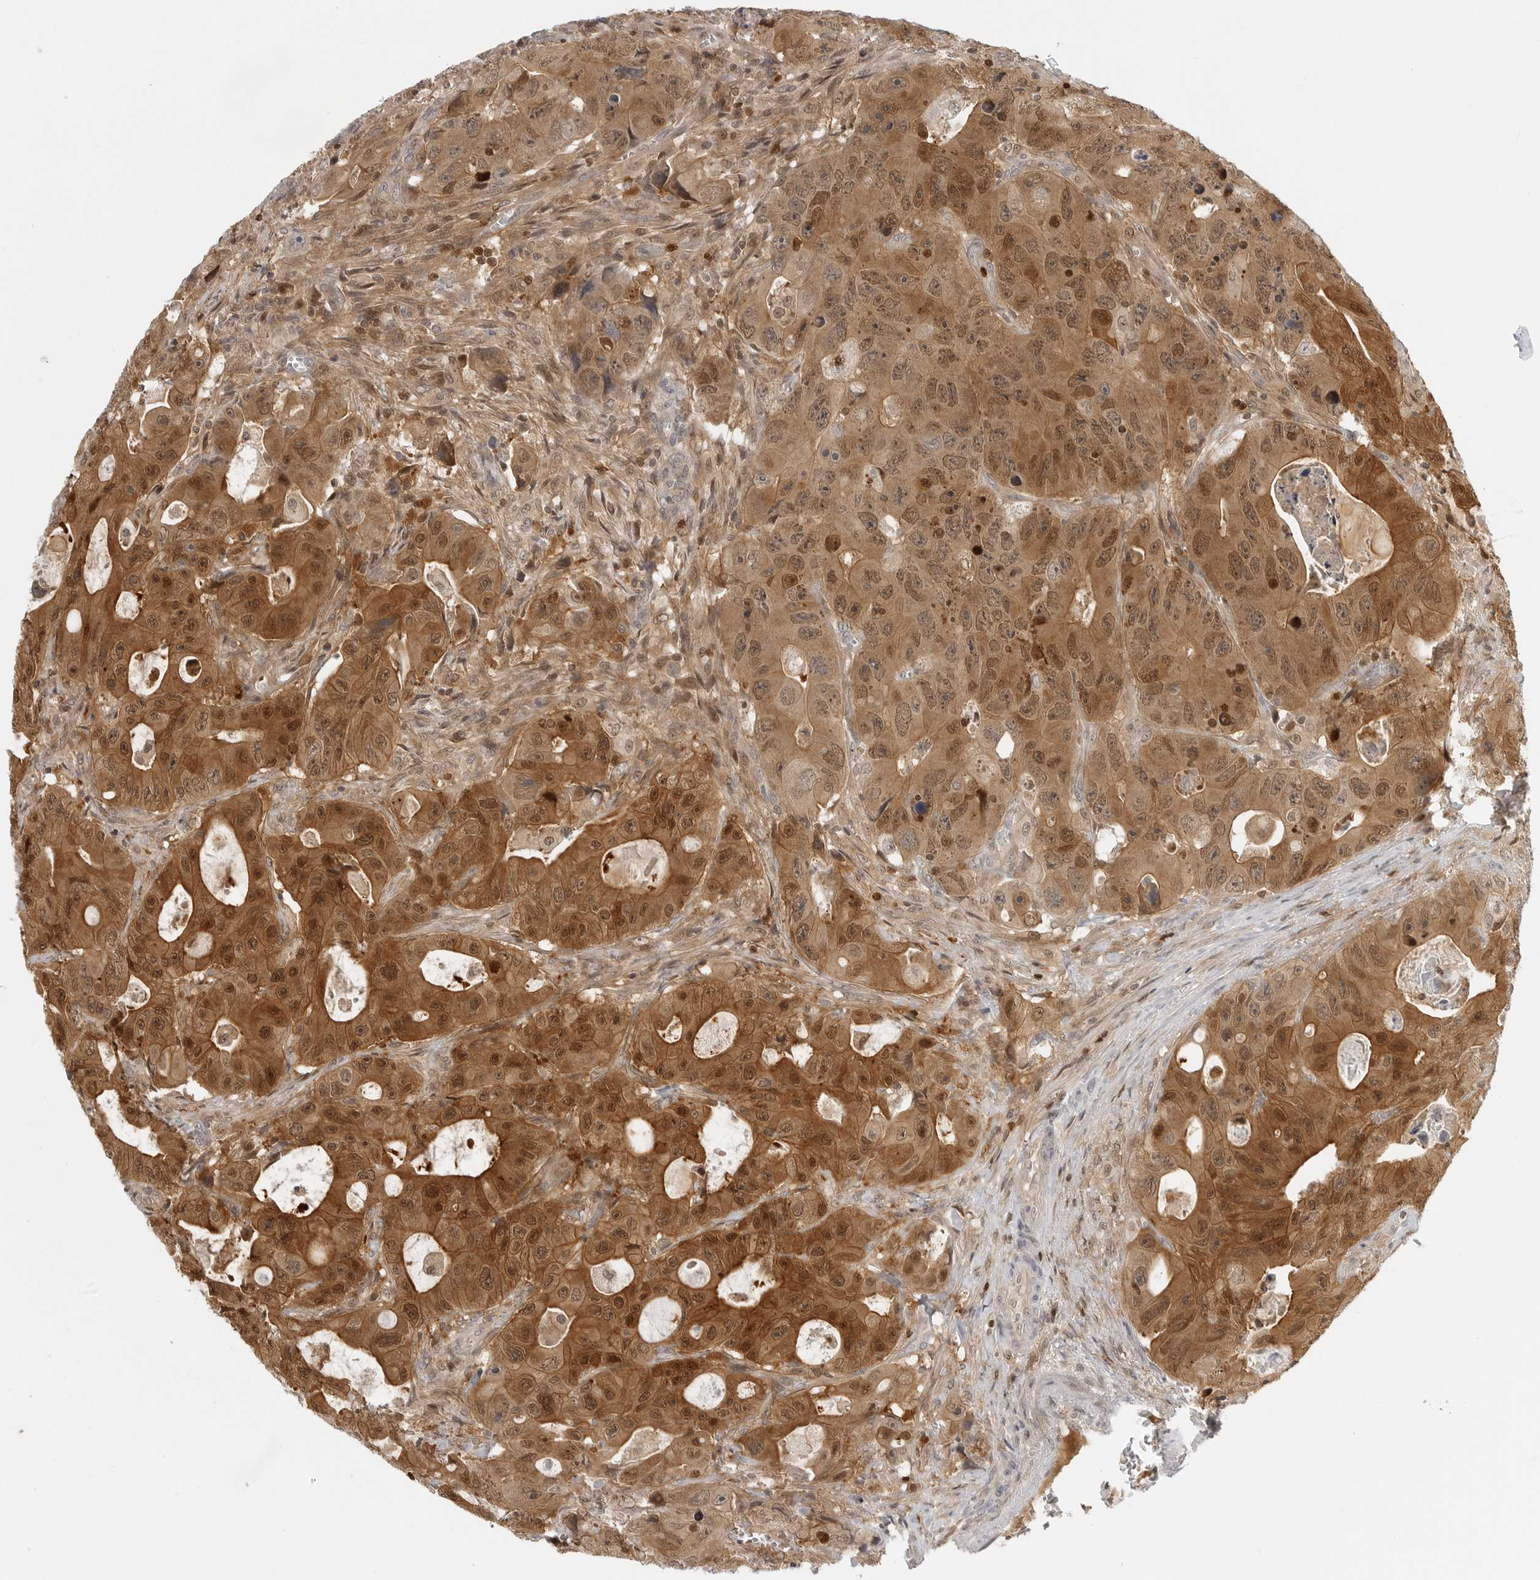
{"staining": {"intensity": "moderate", "quantity": ">75%", "location": "cytoplasmic/membranous,nuclear"}, "tissue": "colorectal cancer", "cell_type": "Tumor cells", "image_type": "cancer", "snomed": [{"axis": "morphology", "description": "Adenocarcinoma, NOS"}, {"axis": "topography", "description": "Colon"}], "caption": "Adenocarcinoma (colorectal) stained for a protein displays moderate cytoplasmic/membranous and nuclear positivity in tumor cells.", "gene": "CTIF", "patient": {"sex": "female", "age": 46}}